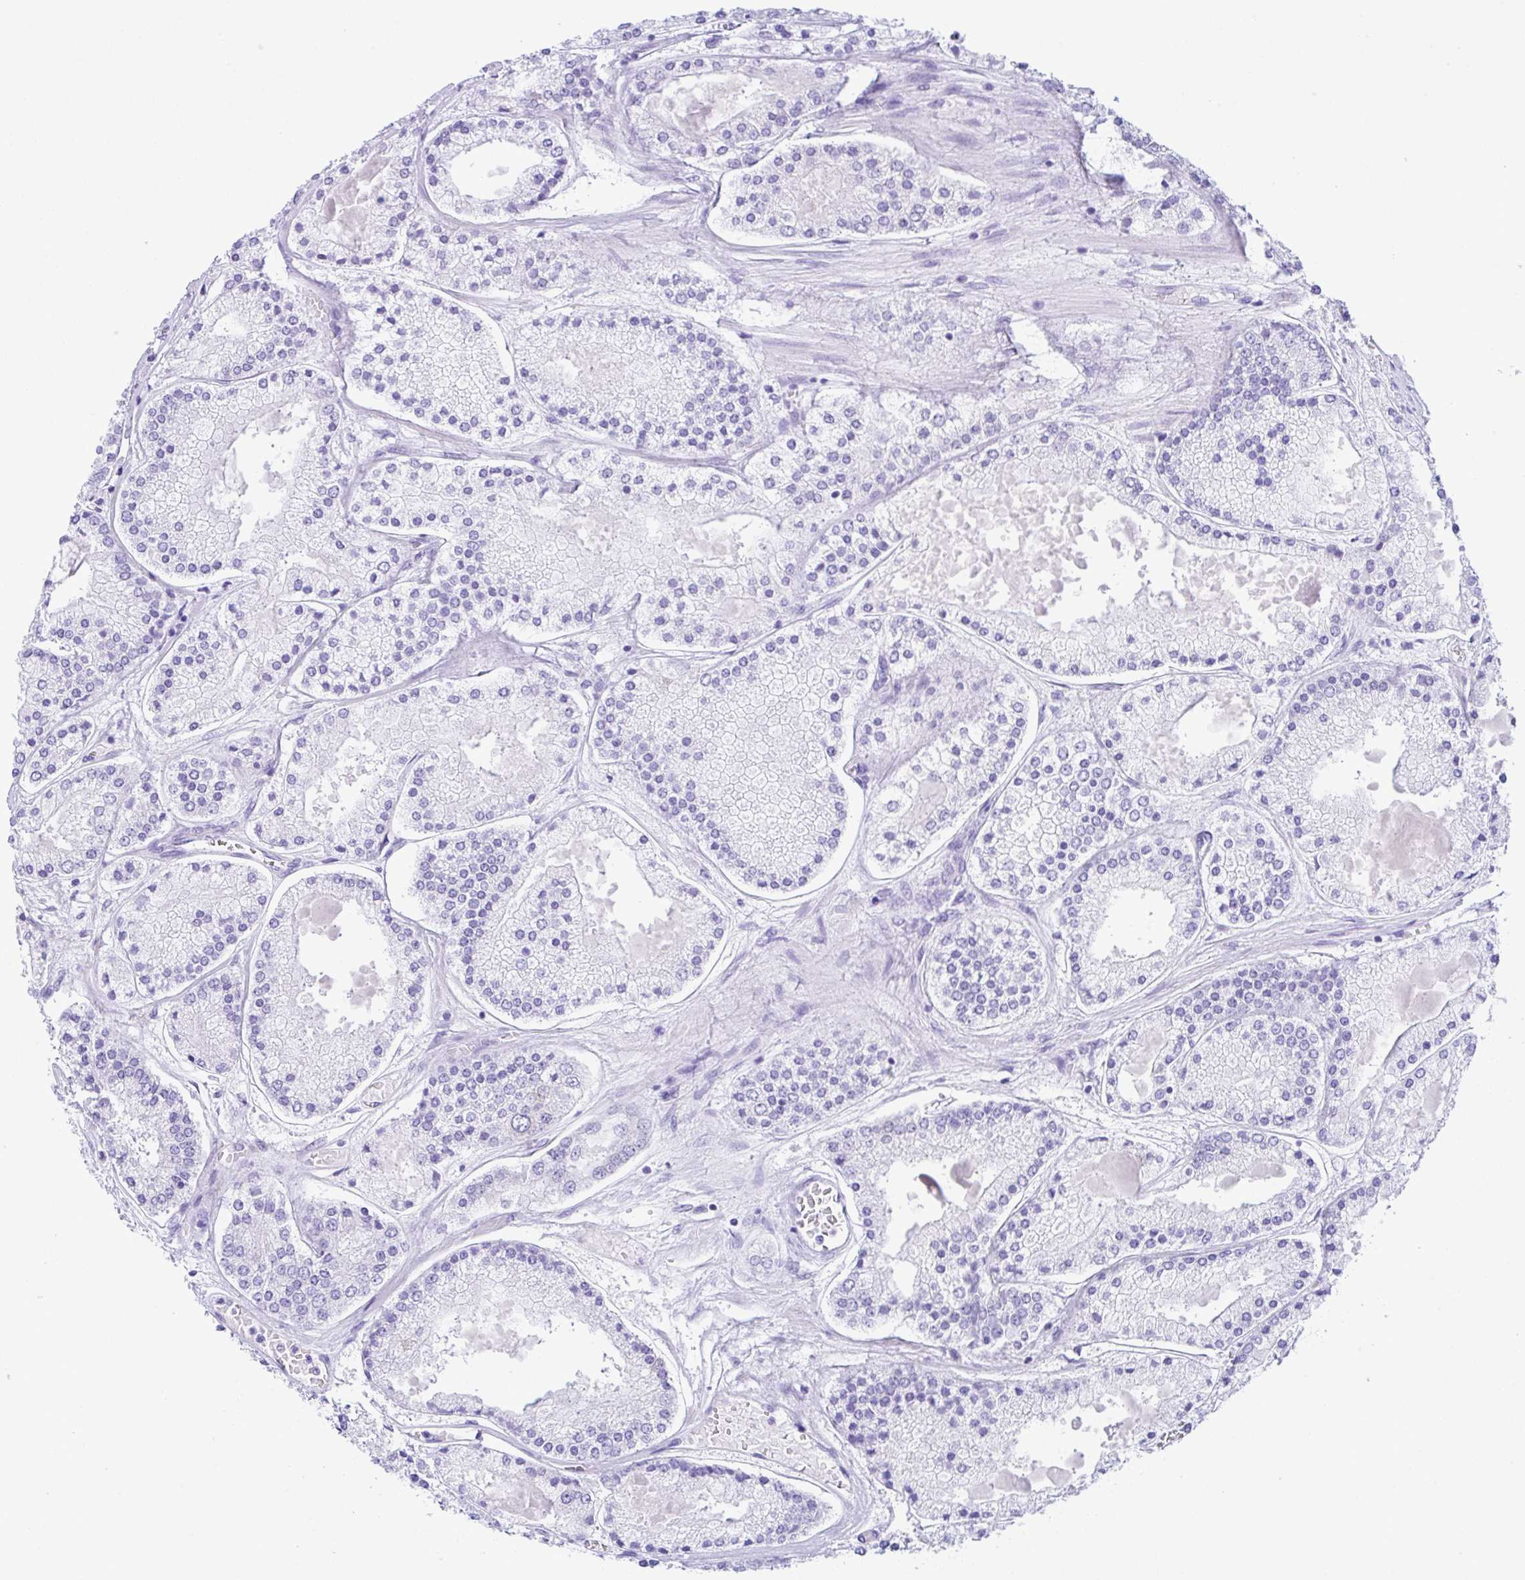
{"staining": {"intensity": "negative", "quantity": "none", "location": "none"}, "tissue": "prostate cancer", "cell_type": "Tumor cells", "image_type": "cancer", "snomed": [{"axis": "morphology", "description": "Adenocarcinoma, High grade"}, {"axis": "topography", "description": "Prostate"}], "caption": "An image of prostate cancer stained for a protein shows no brown staining in tumor cells. (IHC, brightfield microscopy, high magnification).", "gene": "RRM2", "patient": {"sex": "male", "age": 67}}